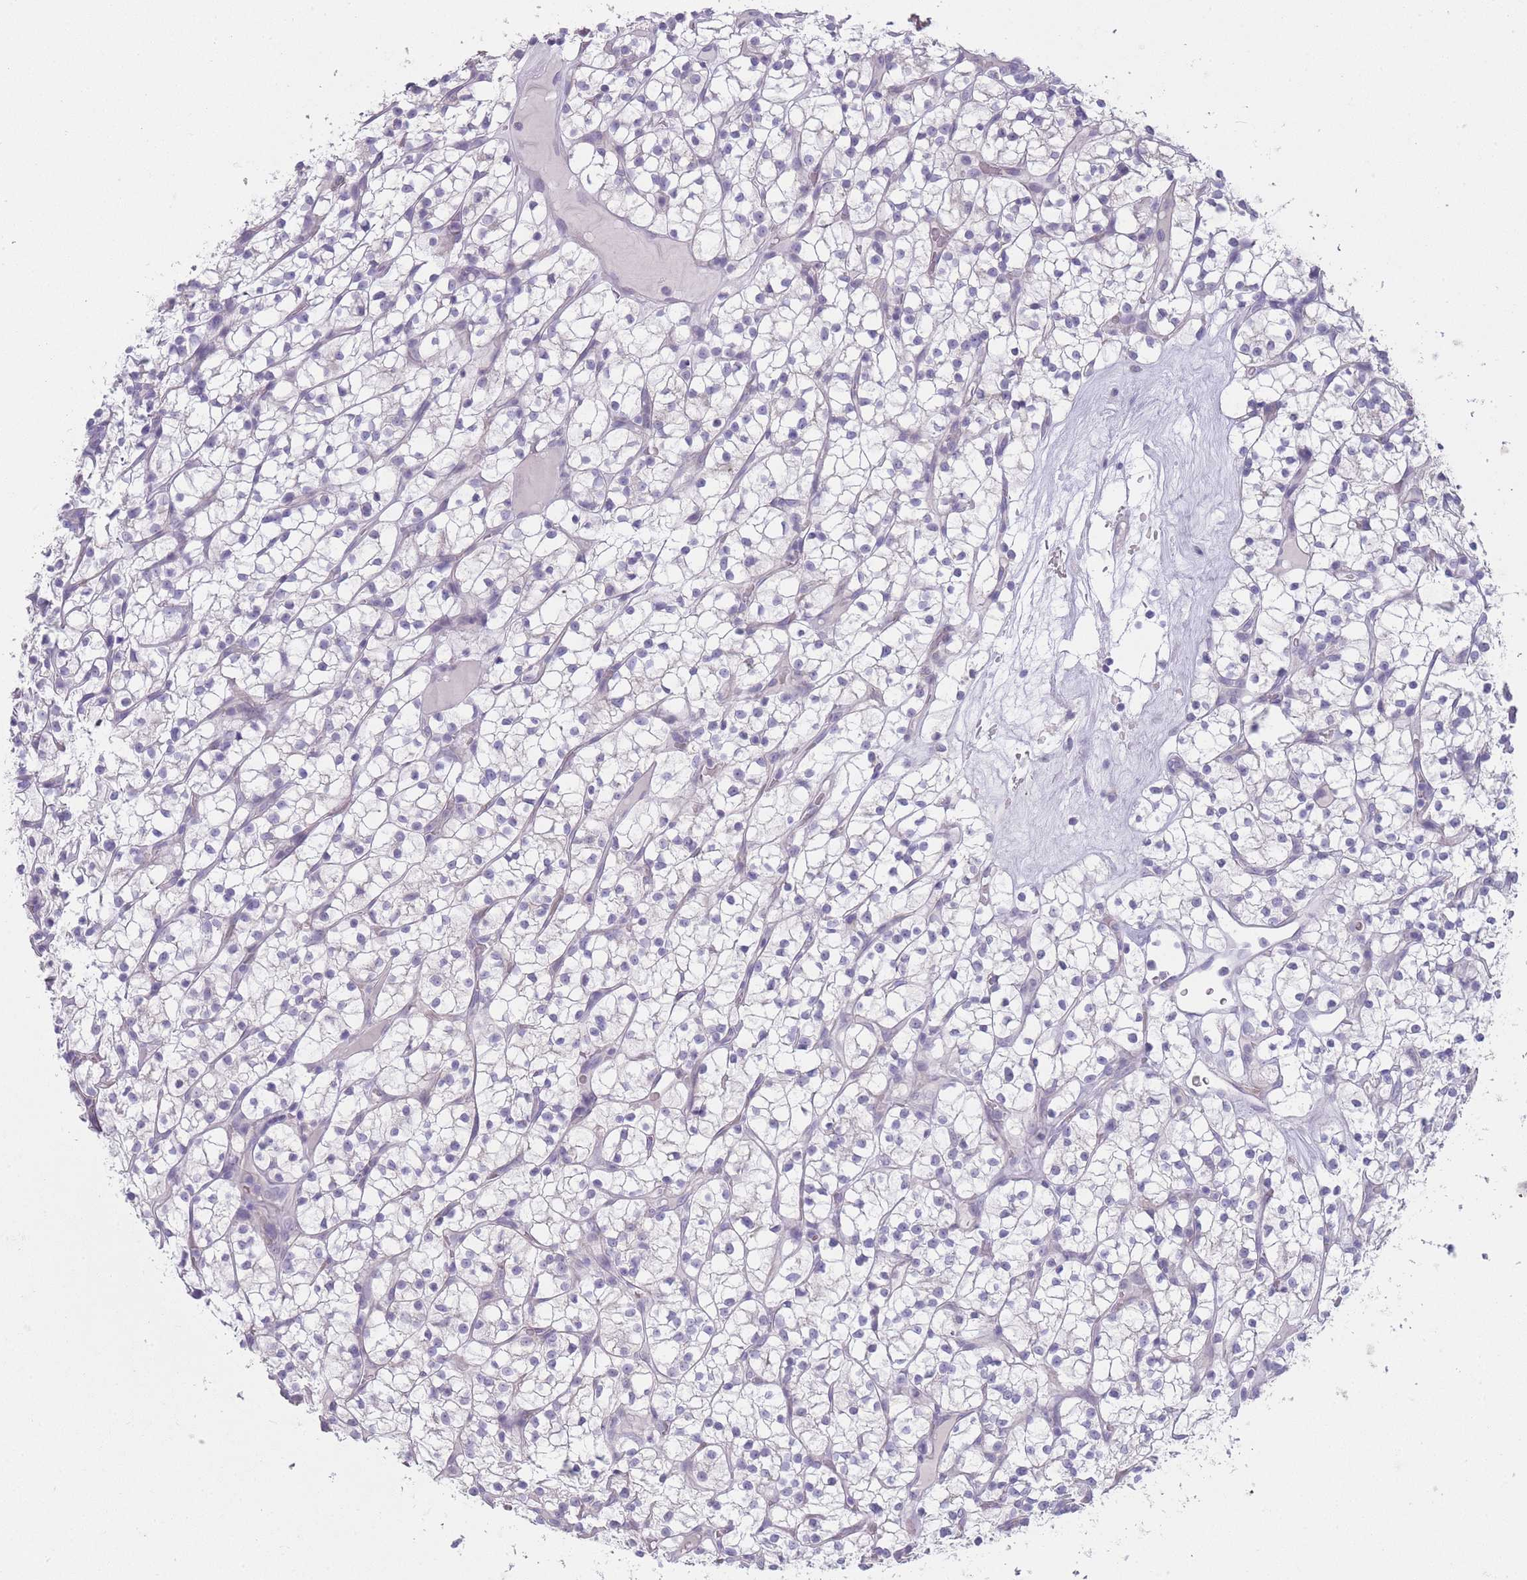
{"staining": {"intensity": "negative", "quantity": "none", "location": "none"}, "tissue": "renal cancer", "cell_type": "Tumor cells", "image_type": "cancer", "snomed": [{"axis": "morphology", "description": "Adenocarcinoma, NOS"}, {"axis": "topography", "description": "Kidney"}], "caption": "Immunohistochemical staining of human renal cancer reveals no significant expression in tumor cells.", "gene": "DCANP1", "patient": {"sex": "female", "age": 64}}